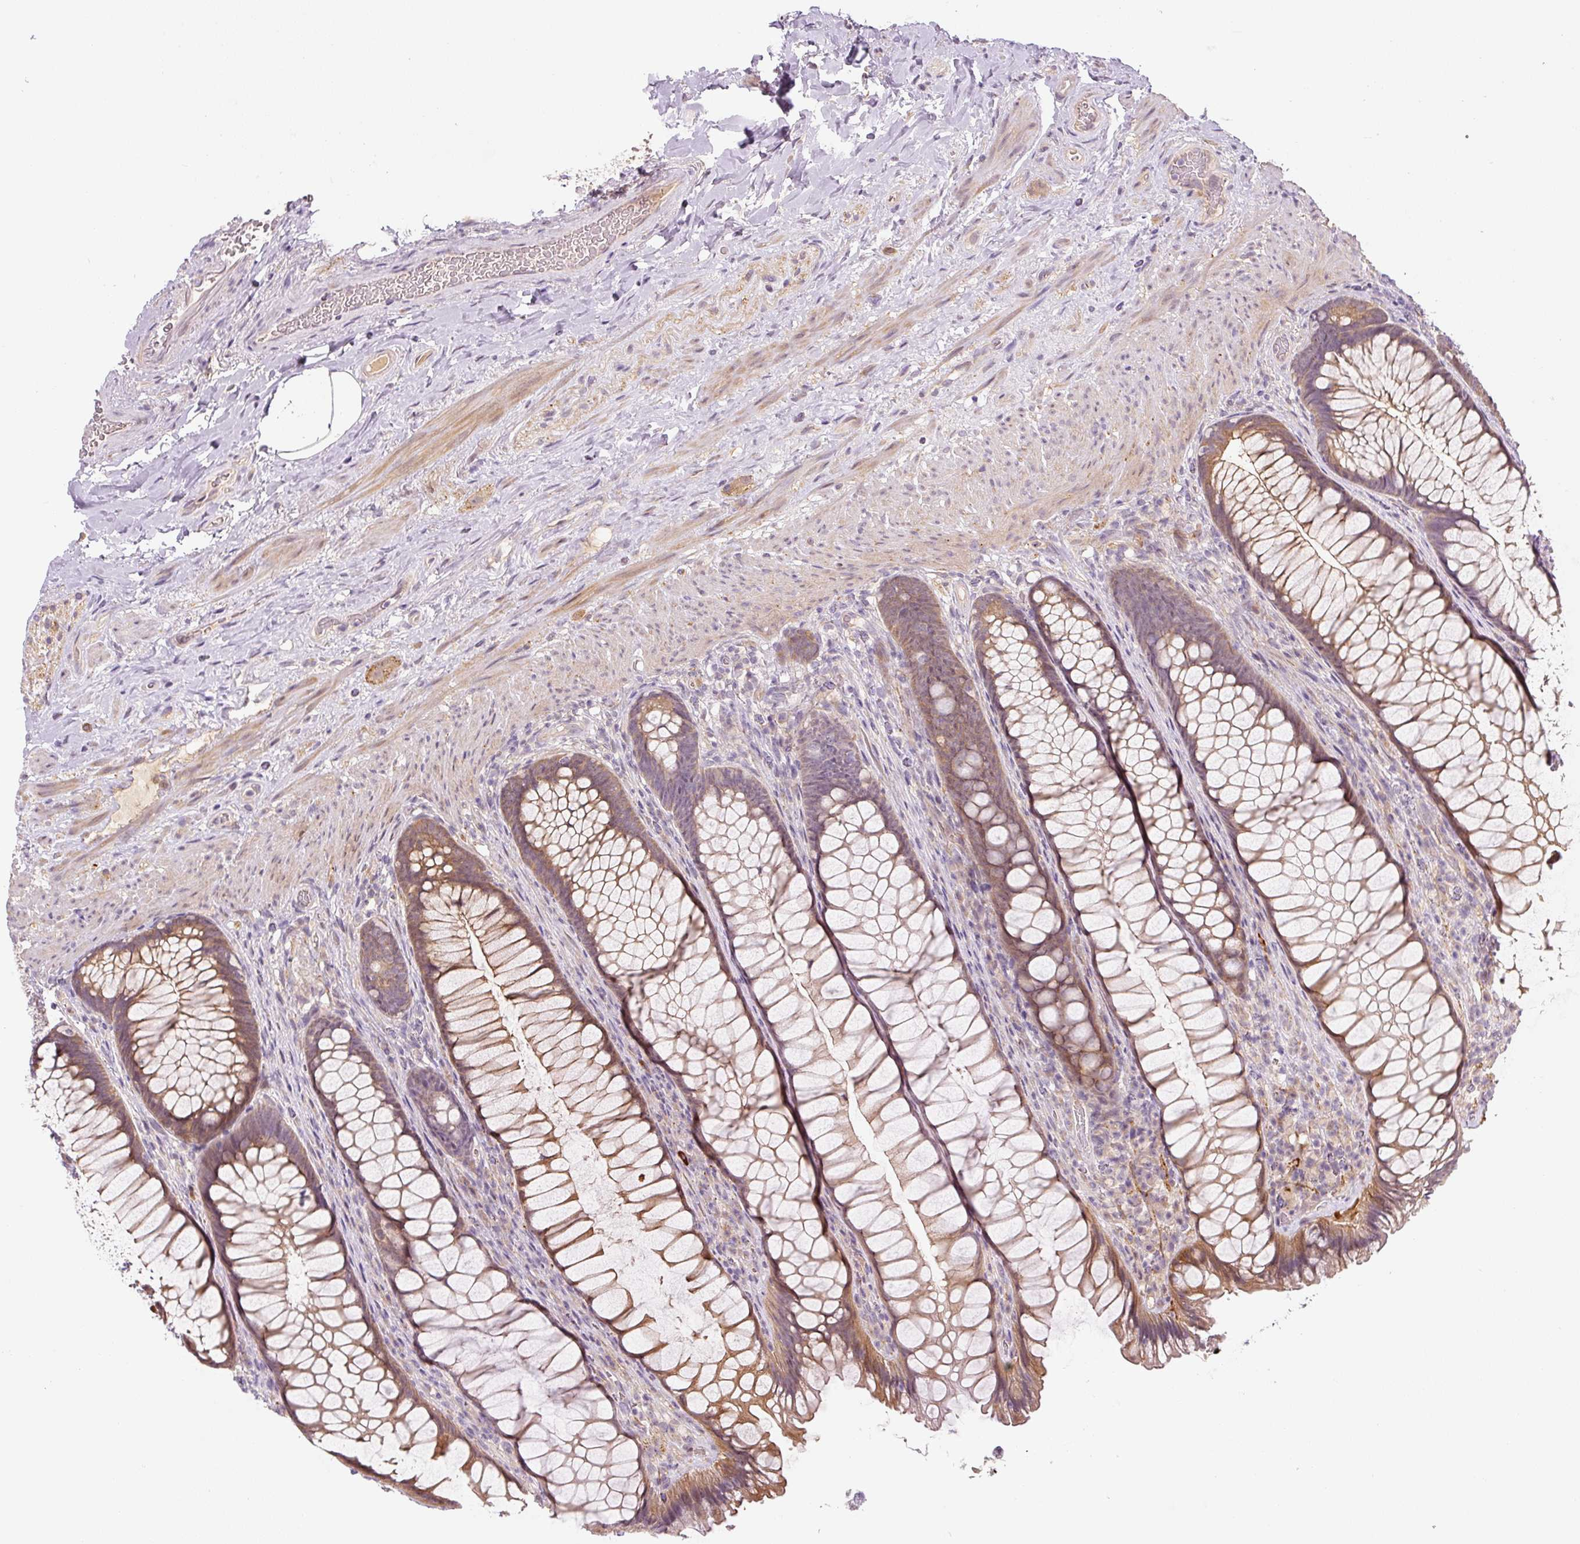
{"staining": {"intensity": "moderate", "quantity": ">75%", "location": "cytoplasmic/membranous"}, "tissue": "rectum", "cell_type": "Glandular cells", "image_type": "normal", "snomed": [{"axis": "morphology", "description": "Normal tissue, NOS"}, {"axis": "topography", "description": "Rectum"}], "caption": "A histopathology image of human rectum stained for a protein demonstrates moderate cytoplasmic/membranous brown staining in glandular cells. The staining was performed using DAB to visualize the protein expression in brown, while the nuclei were stained in blue with hematoxylin (Magnification: 20x).", "gene": "PRKAA2", "patient": {"sex": "male", "age": 53}}